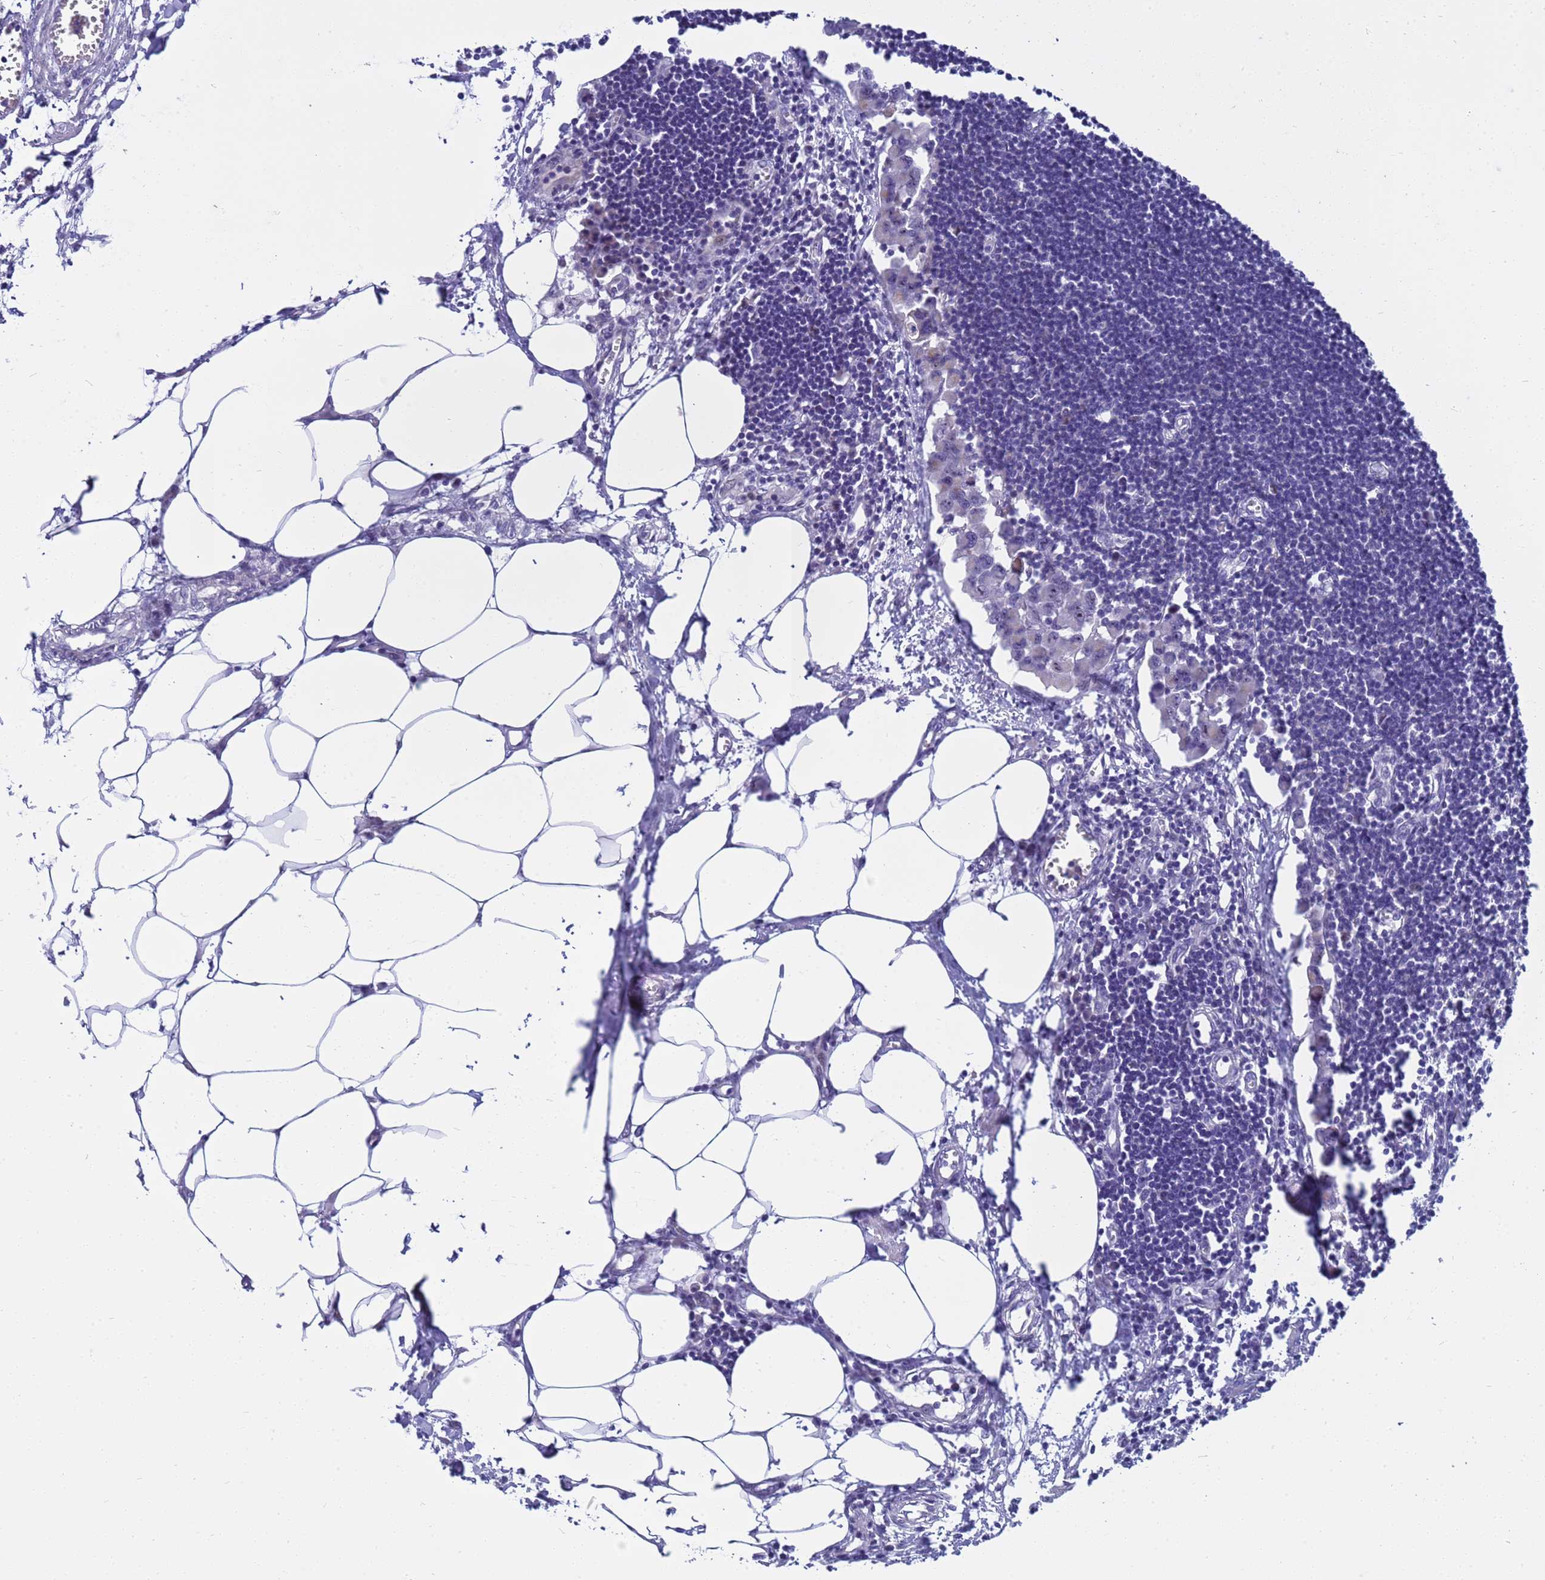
{"staining": {"intensity": "negative", "quantity": "none", "location": "none"}, "tissue": "lymph node", "cell_type": "Germinal center cells", "image_type": "normal", "snomed": [{"axis": "morphology", "description": "Normal tissue, NOS"}, {"axis": "morphology", "description": "Malignant melanoma, Metastatic site"}, {"axis": "topography", "description": "Lymph node"}], "caption": "Germinal center cells show no significant positivity in benign lymph node.", "gene": "LRATD1", "patient": {"sex": "male", "age": 41}}